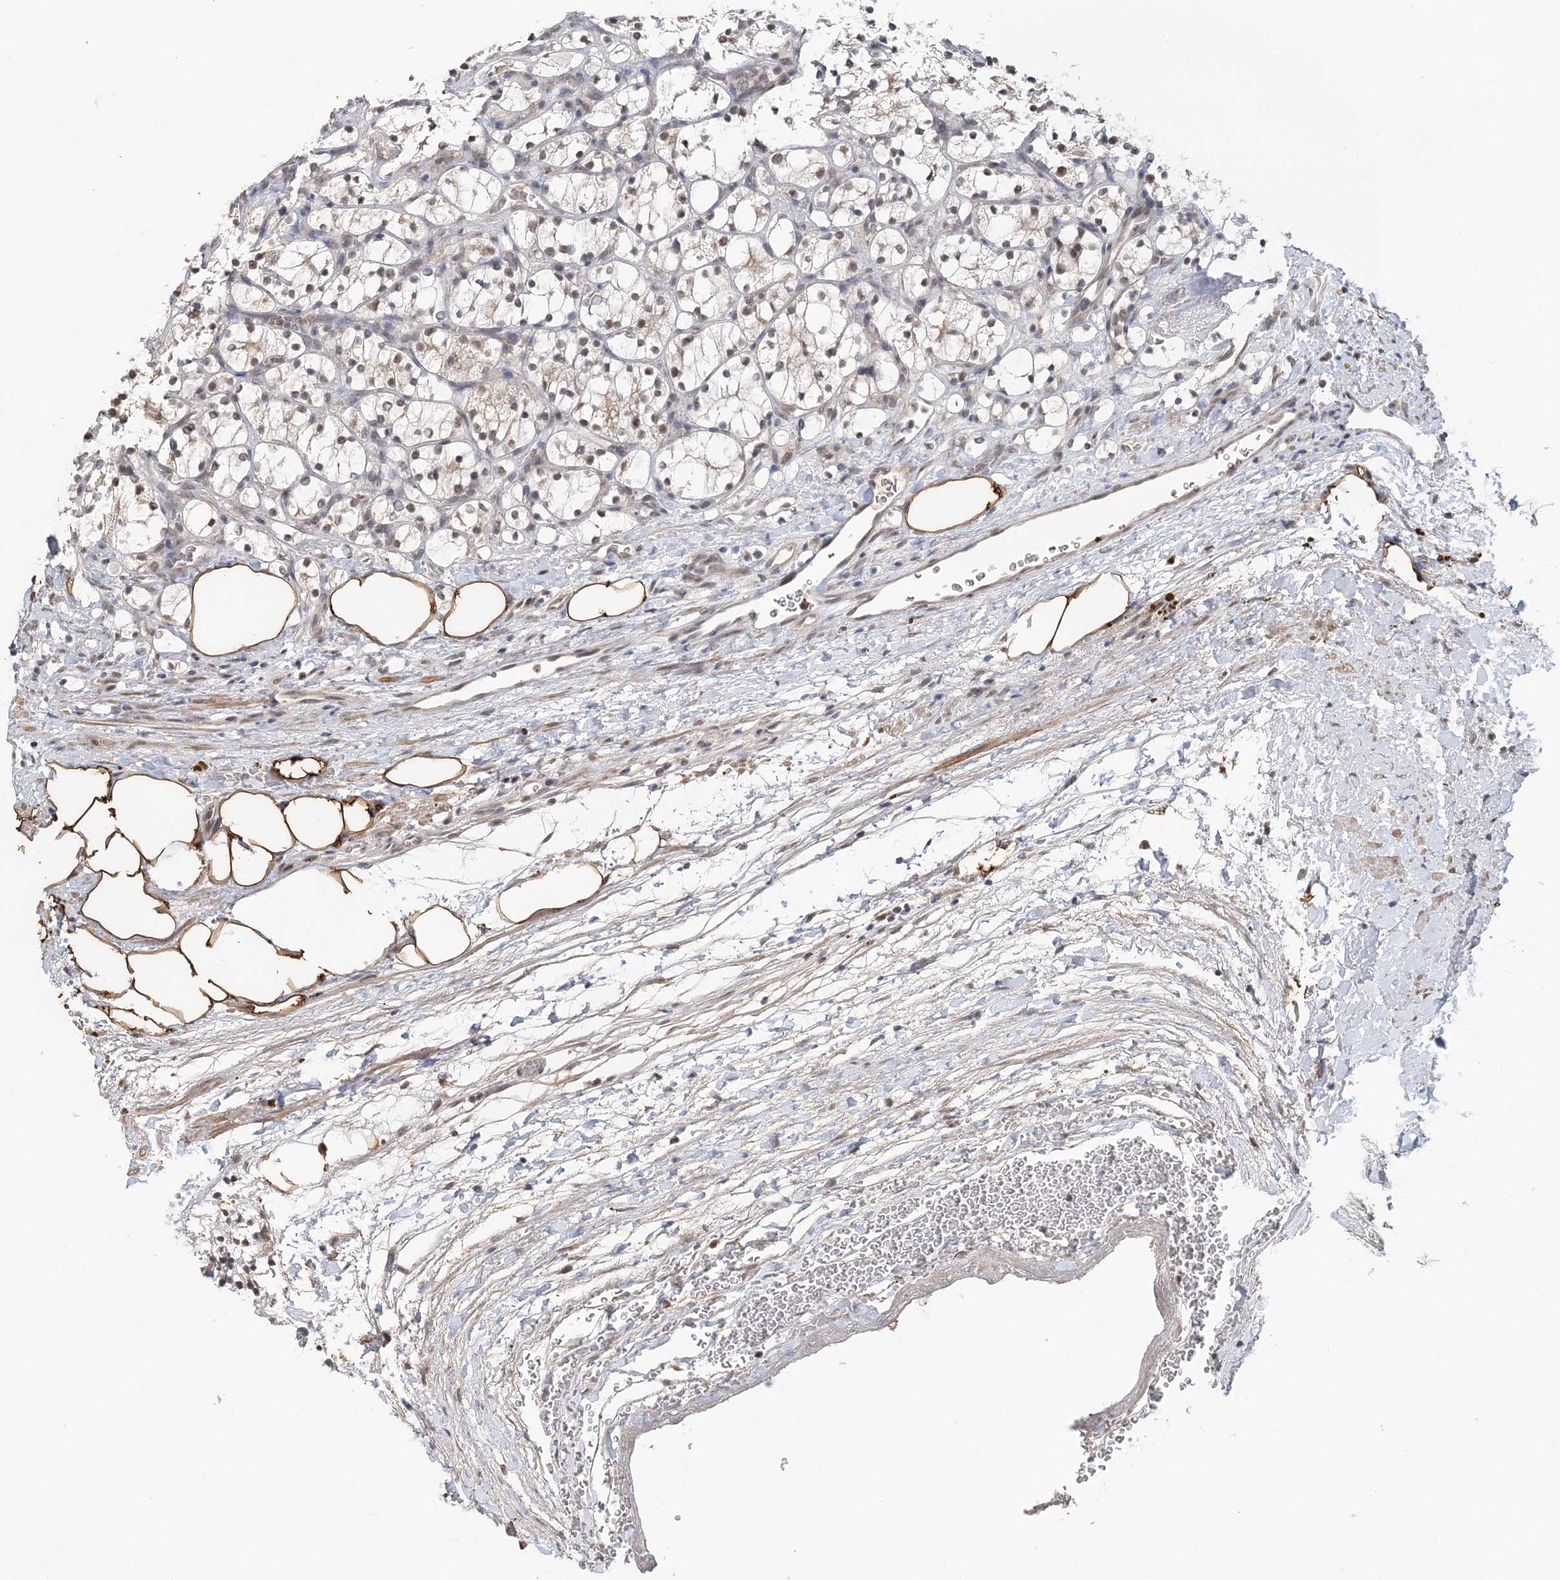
{"staining": {"intensity": "weak", "quantity": "<25%", "location": "nuclear"}, "tissue": "renal cancer", "cell_type": "Tumor cells", "image_type": "cancer", "snomed": [{"axis": "morphology", "description": "Adenocarcinoma, NOS"}, {"axis": "topography", "description": "Kidney"}], "caption": "Immunohistochemical staining of human renal cancer reveals no significant expression in tumor cells. (Stains: DAB IHC with hematoxylin counter stain, Microscopy: brightfield microscopy at high magnification).", "gene": "TSHZ2", "patient": {"sex": "female", "age": 69}}